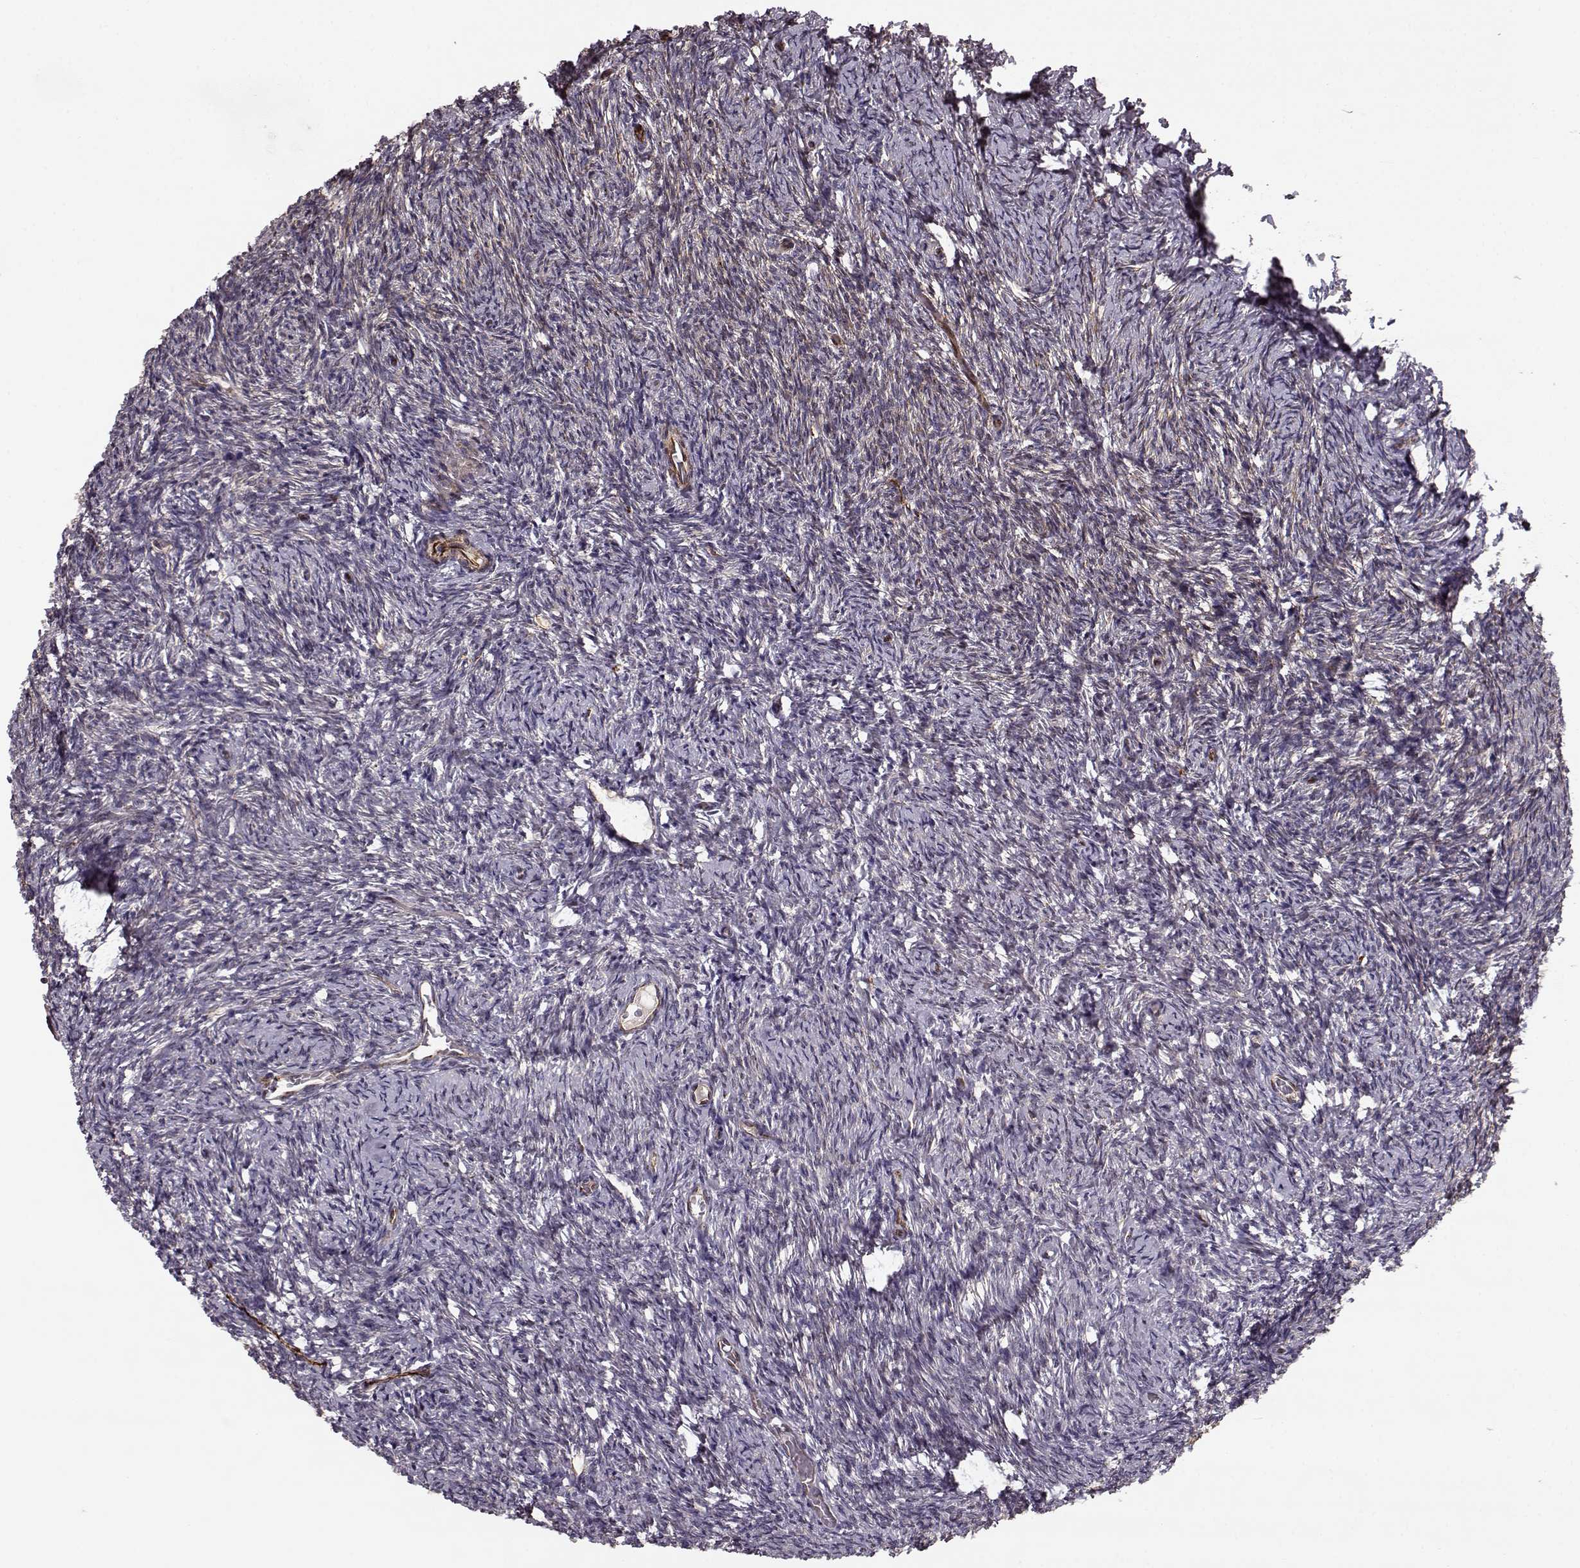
{"staining": {"intensity": "strong", "quantity": ">75%", "location": "cytoplasmic/membranous"}, "tissue": "ovary", "cell_type": "Follicle cells", "image_type": "normal", "snomed": [{"axis": "morphology", "description": "Normal tissue, NOS"}, {"axis": "topography", "description": "Ovary"}], "caption": "Protein staining by immunohistochemistry displays strong cytoplasmic/membranous expression in about >75% of follicle cells in unremarkable ovary. The protein of interest is stained brown, and the nuclei are stained in blue (DAB (3,3'-diaminobenzidine) IHC with brightfield microscopy, high magnification).", "gene": "MTR", "patient": {"sex": "female", "age": 39}}